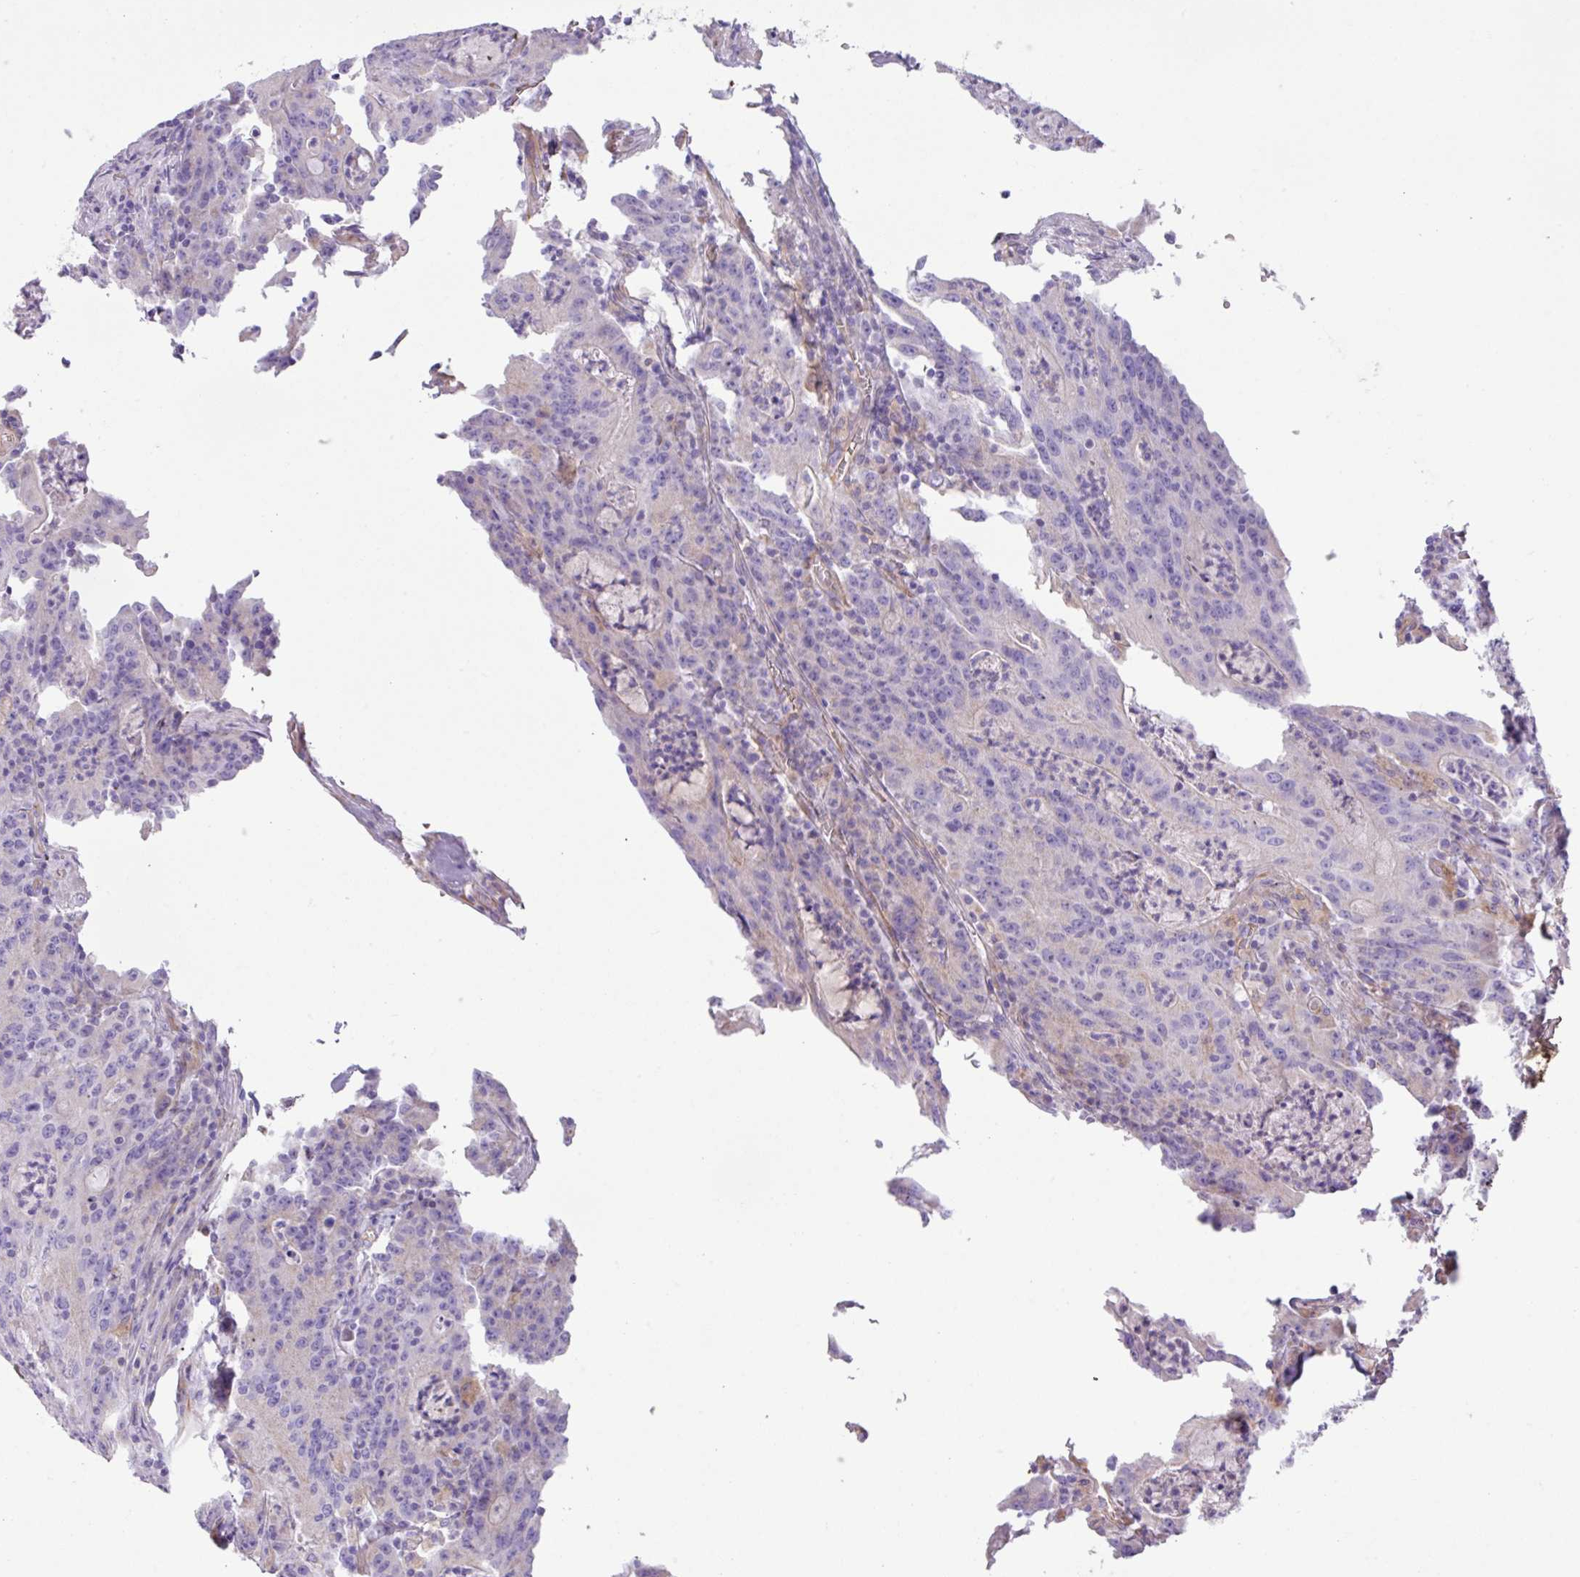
{"staining": {"intensity": "negative", "quantity": "none", "location": "none"}, "tissue": "colorectal cancer", "cell_type": "Tumor cells", "image_type": "cancer", "snomed": [{"axis": "morphology", "description": "Adenocarcinoma, NOS"}, {"axis": "topography", "description": "Colon"}], "caption": "The IHC micrograph has no significant positivity in tumor cells of colorectal adenocarcinoma tissue. The staining is performed using DAB brown chromogen with nuclei counter-stained in using hematoxylin.", "gene": "MRM2", "patient": {"sex": "male", "age": 83}}